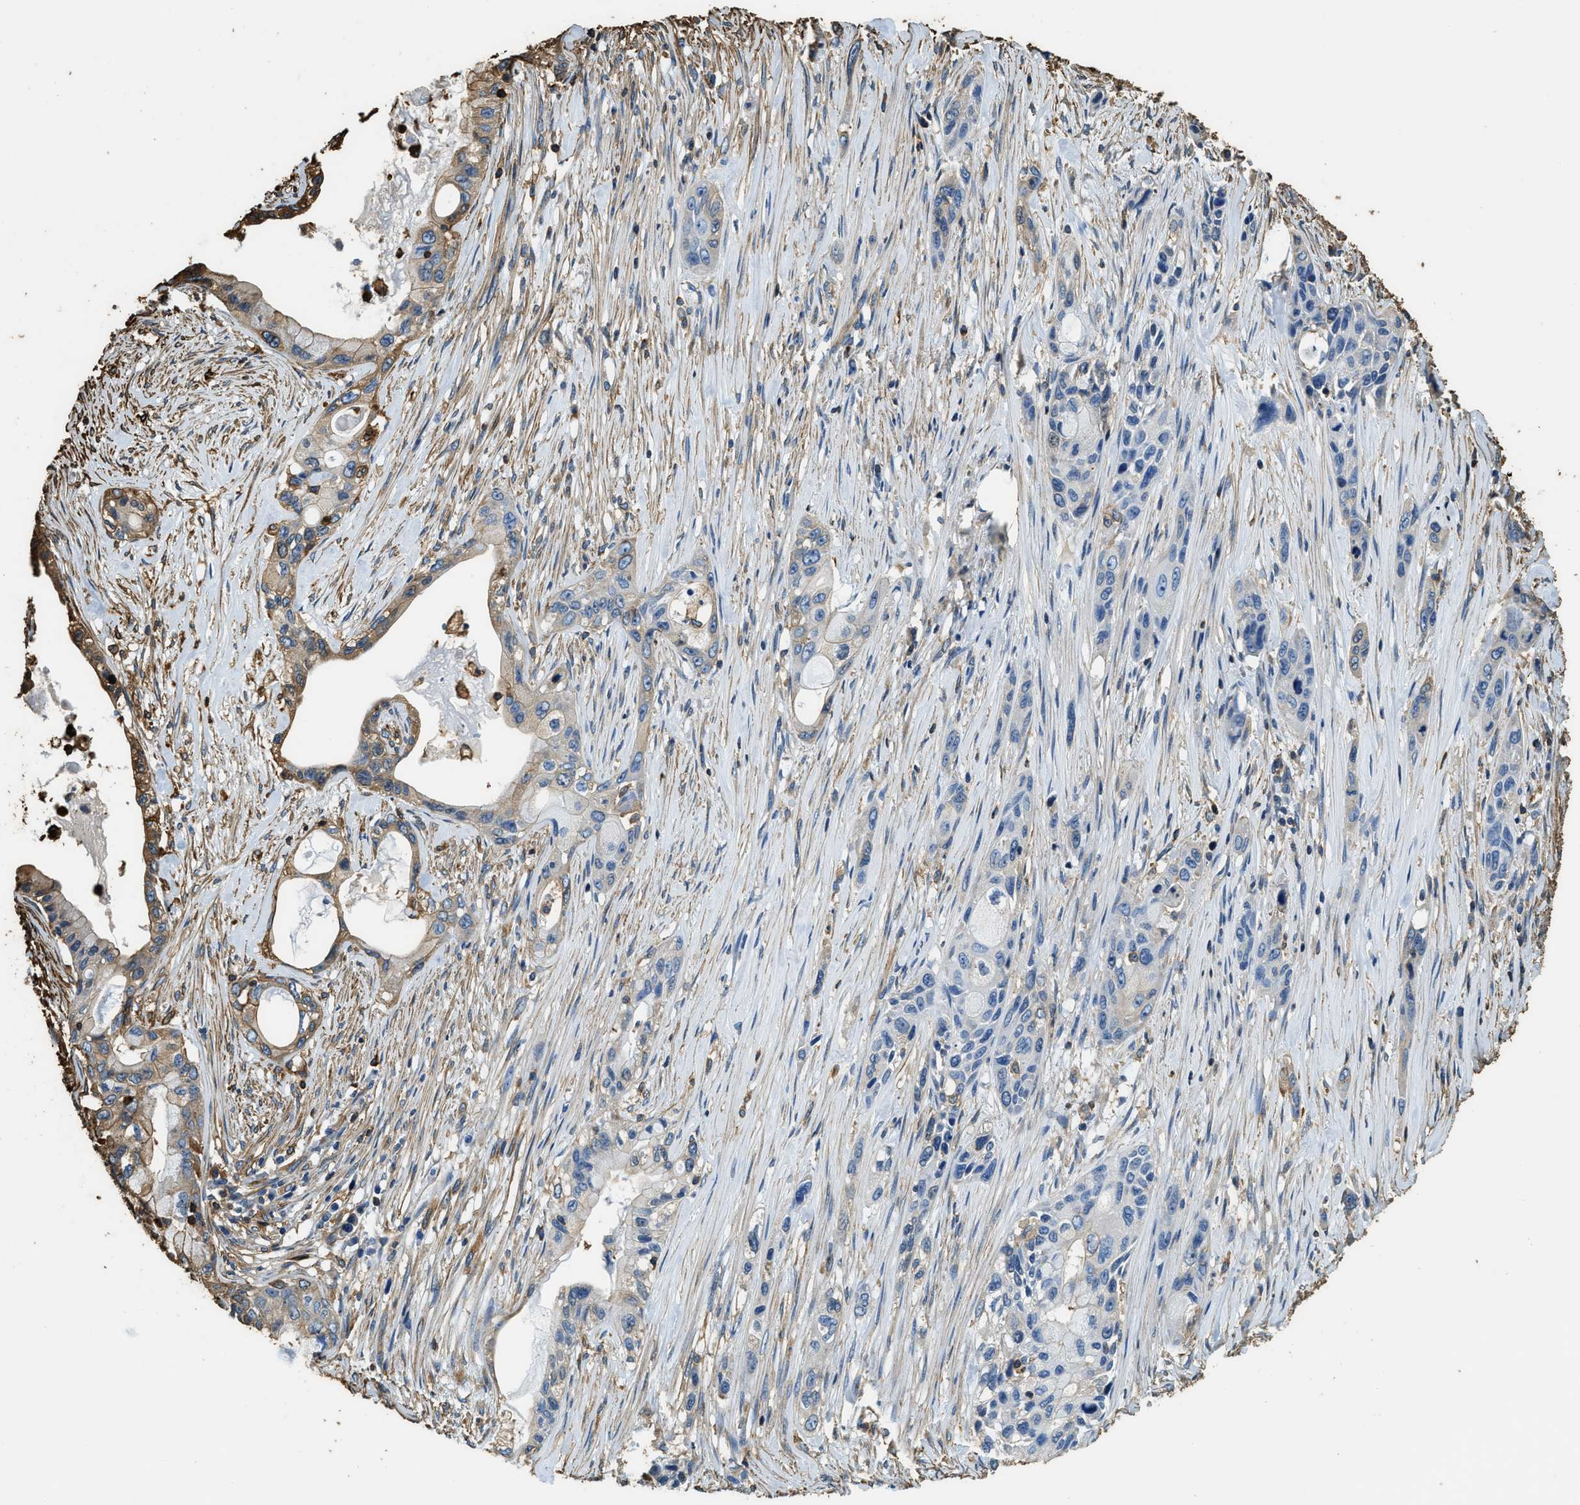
{"staining": {"intensity": "moderate", "quantity": "<25%", "location": "cytoplasmic/membranous"}, "tissue": "pancreatic cancer", "cell_type": "Tumor cells", "image_type": "cancer", "snomed": [{"axis": "morphology", "description": "Adenocarcinoma, NOS"}, {"axis": "topography", "description": "Pancreas"}], "caption": "The histopathology image displays staining of adenocarcinoma (pancreatic), revealing moderate cytoplasmic/membranous protein positivity (brown color) within tumor cells.", "gene": "ACCS", "patient": {"sex": "male", "age": 53}}